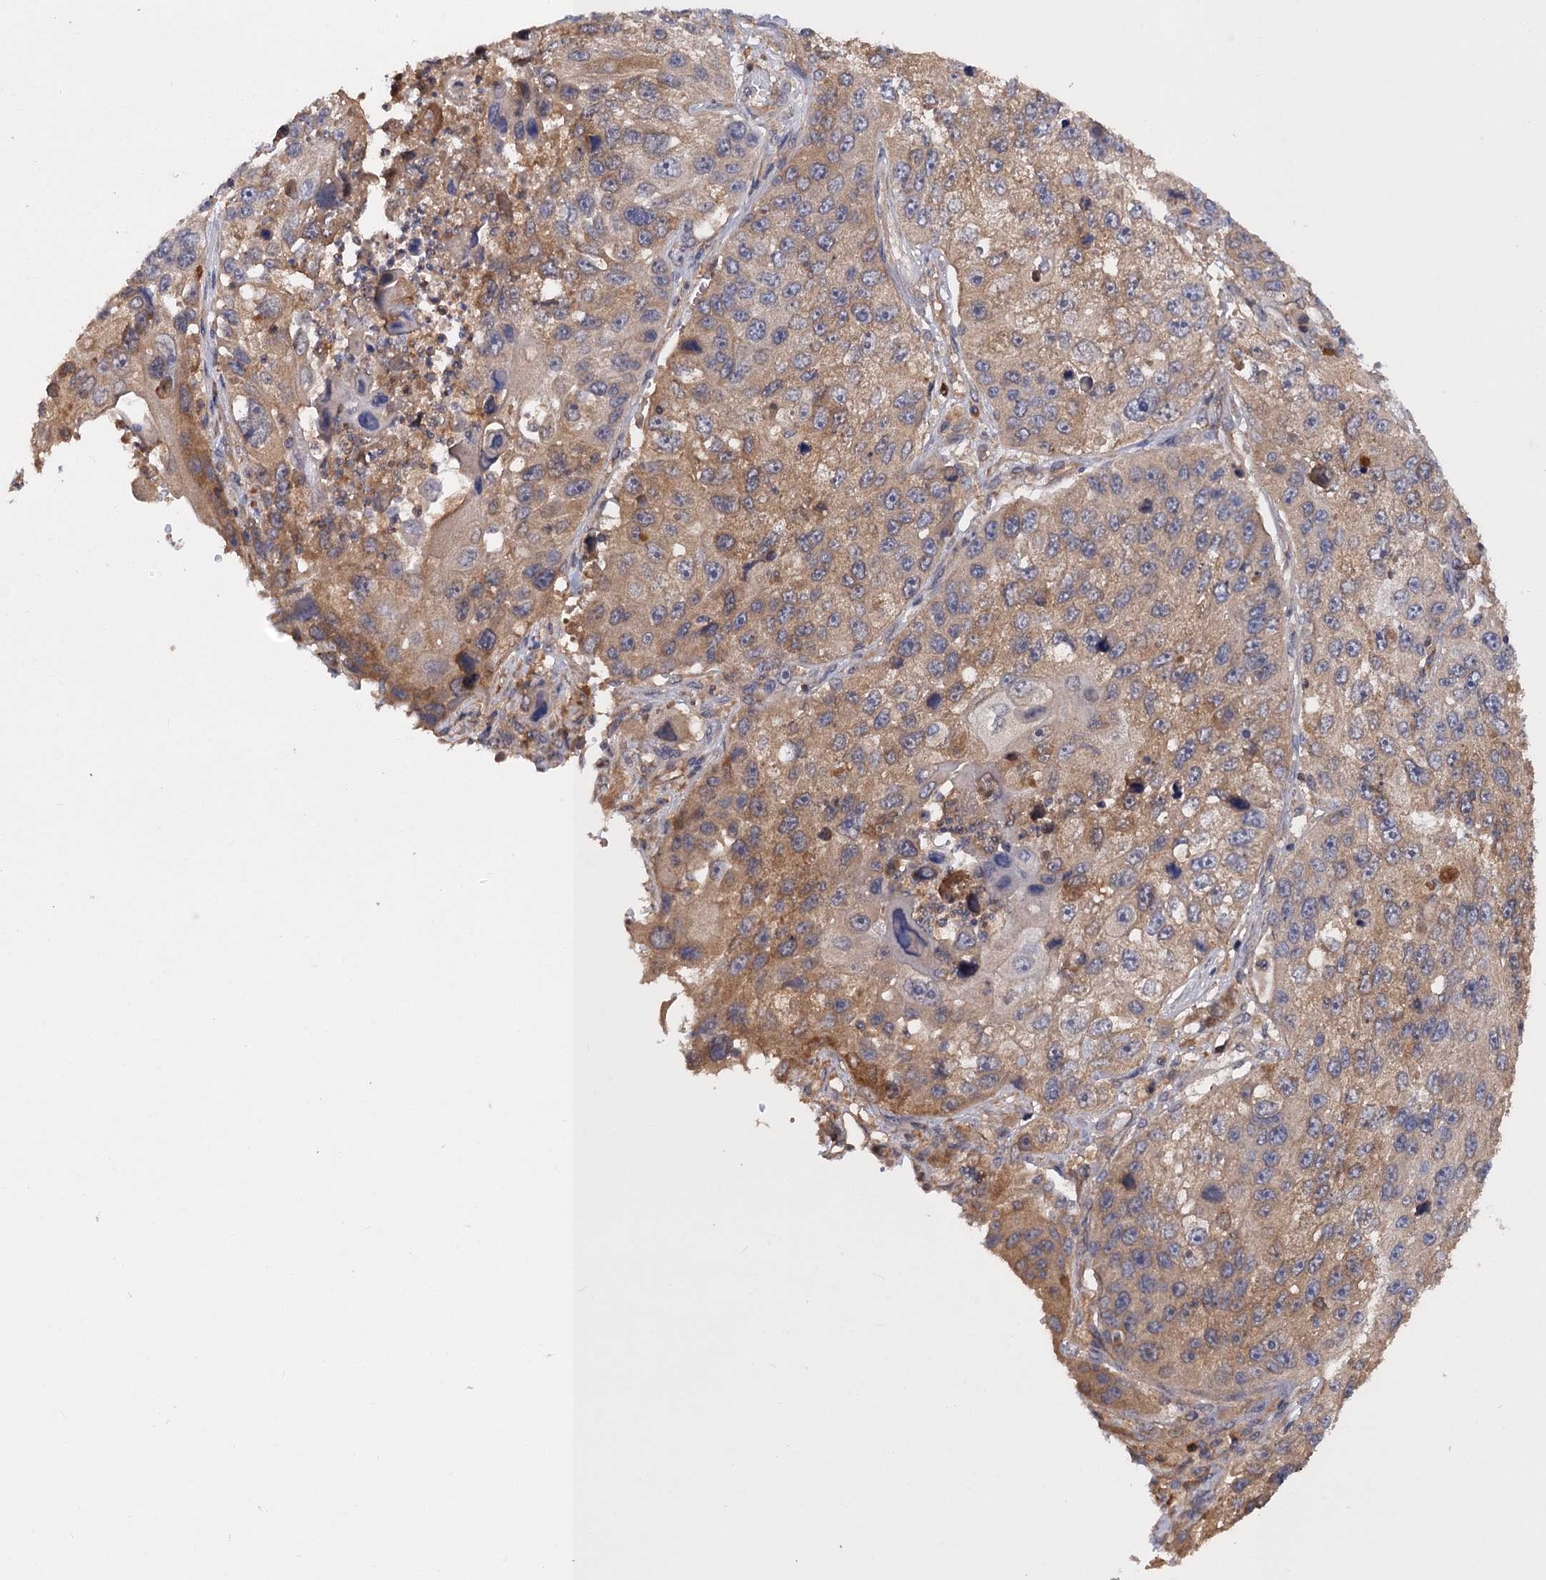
{"staining": {"intensity": "moderate", "quantity": "<25%", "location": "cytoplasmic/membranous"}, "tissue": "lung cancer", "cell_type": "Tumor cells", "image_type": "cancer", "snomed": [{"axis": "morphology", "description": "Squamous cell carcinoma, NOS"}, {"axis": "topography", "description": "Lung"}], "caption": "The histopathology image demonstrates staining of lung squamous cell carcinoma, revealing moderate cytoplasmic/membranous protein positivity (brown color) within tumor cells. (DAB IHC, brown staining for protein, blue staining for nuclei).", "gene": "DGKA", "patient": {"sex": "male", "age": 61}}